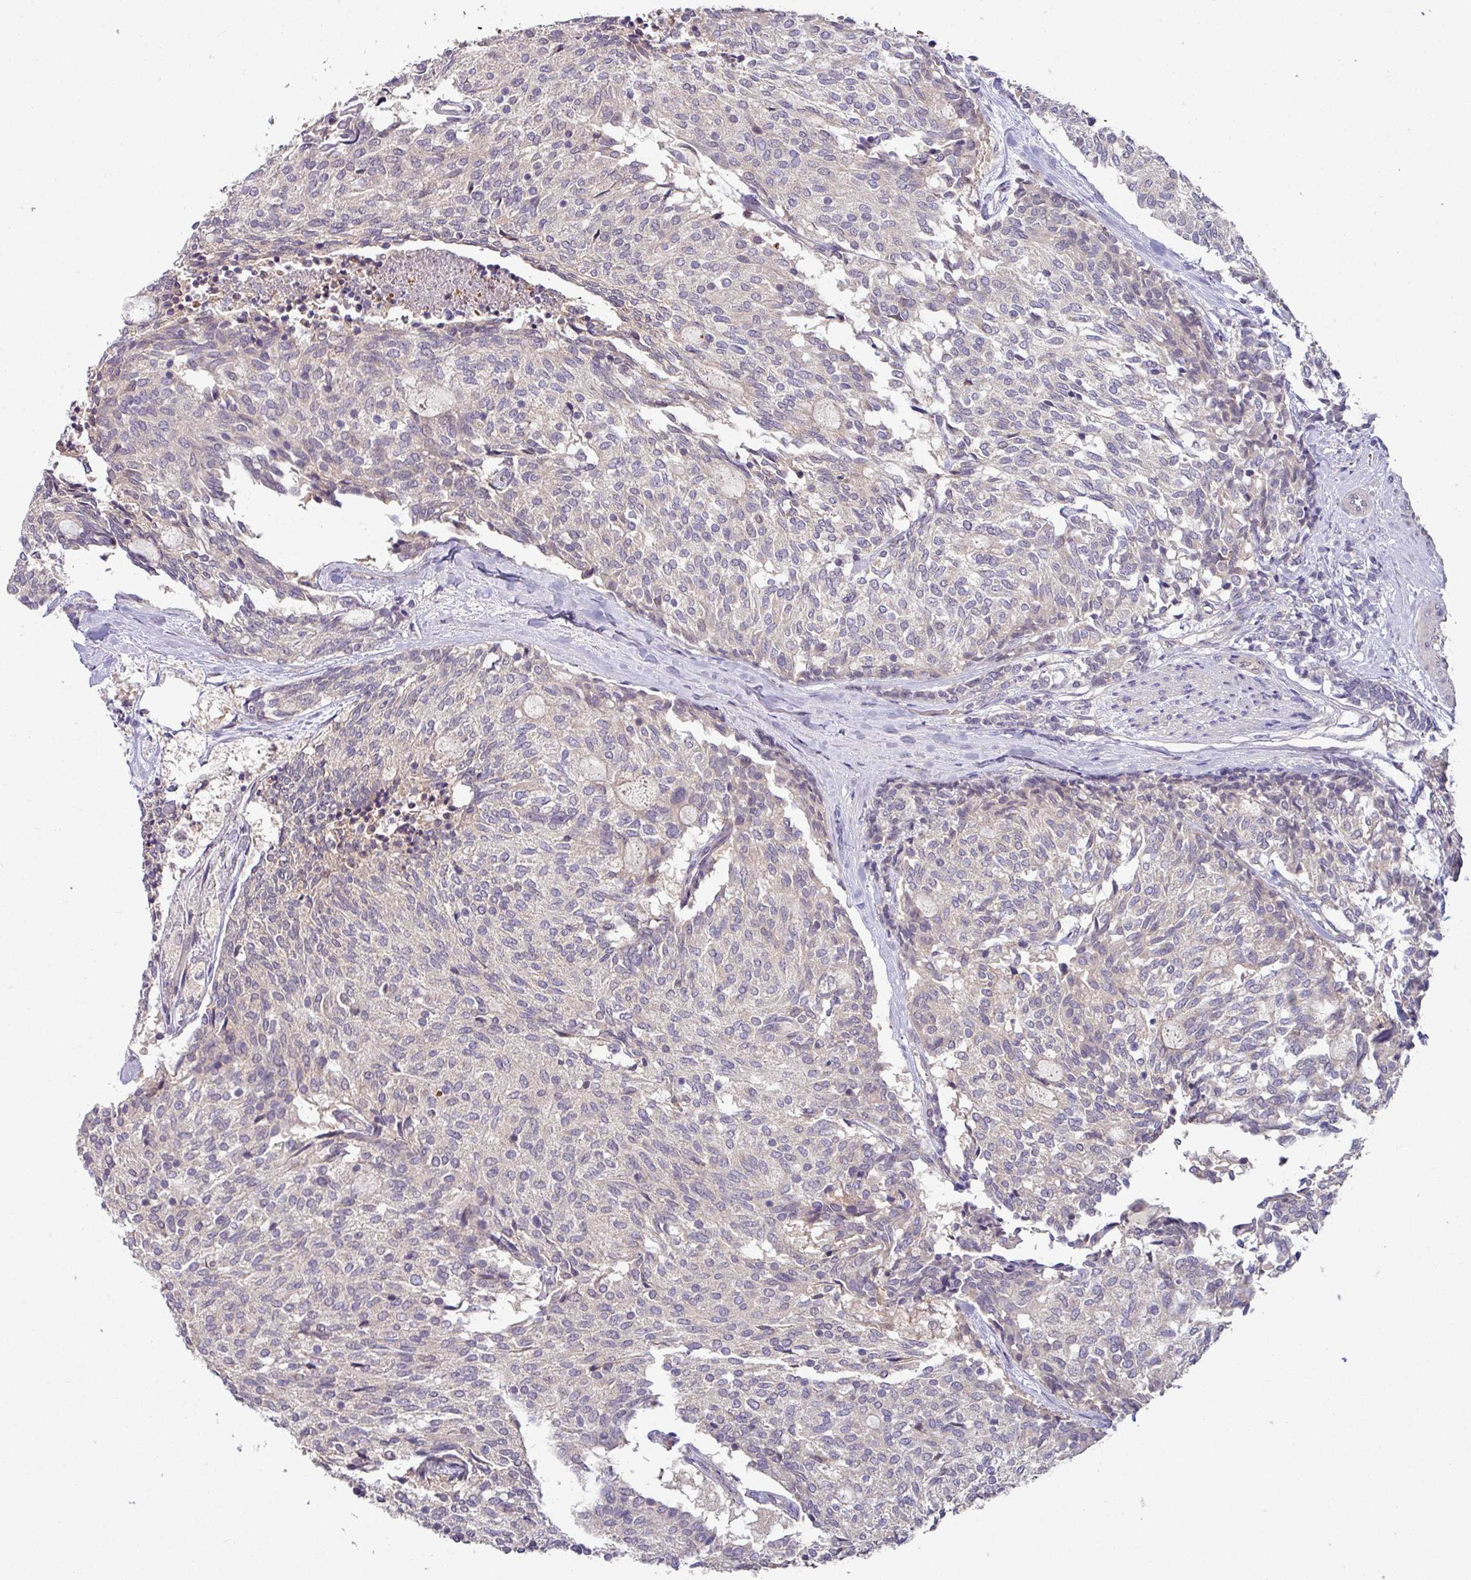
{"staining": {"intensity": "negative", "quantity": "none", "location": "none"}, "tissue": "carcinoid", "cell_type": "Tumor cells", "image_type": "cancer", "snomed": [{"axis": "morphology", "description": "Carcinoid, malignant, NOS"}, {"axis": "topography", "description": "Pancreas"}], "caption": "The histopathology image reveals no significant staining in tumor cells of carcinoid.", "gene": "SLAMF6", "patient": {"sex": "female", "age": 54}}